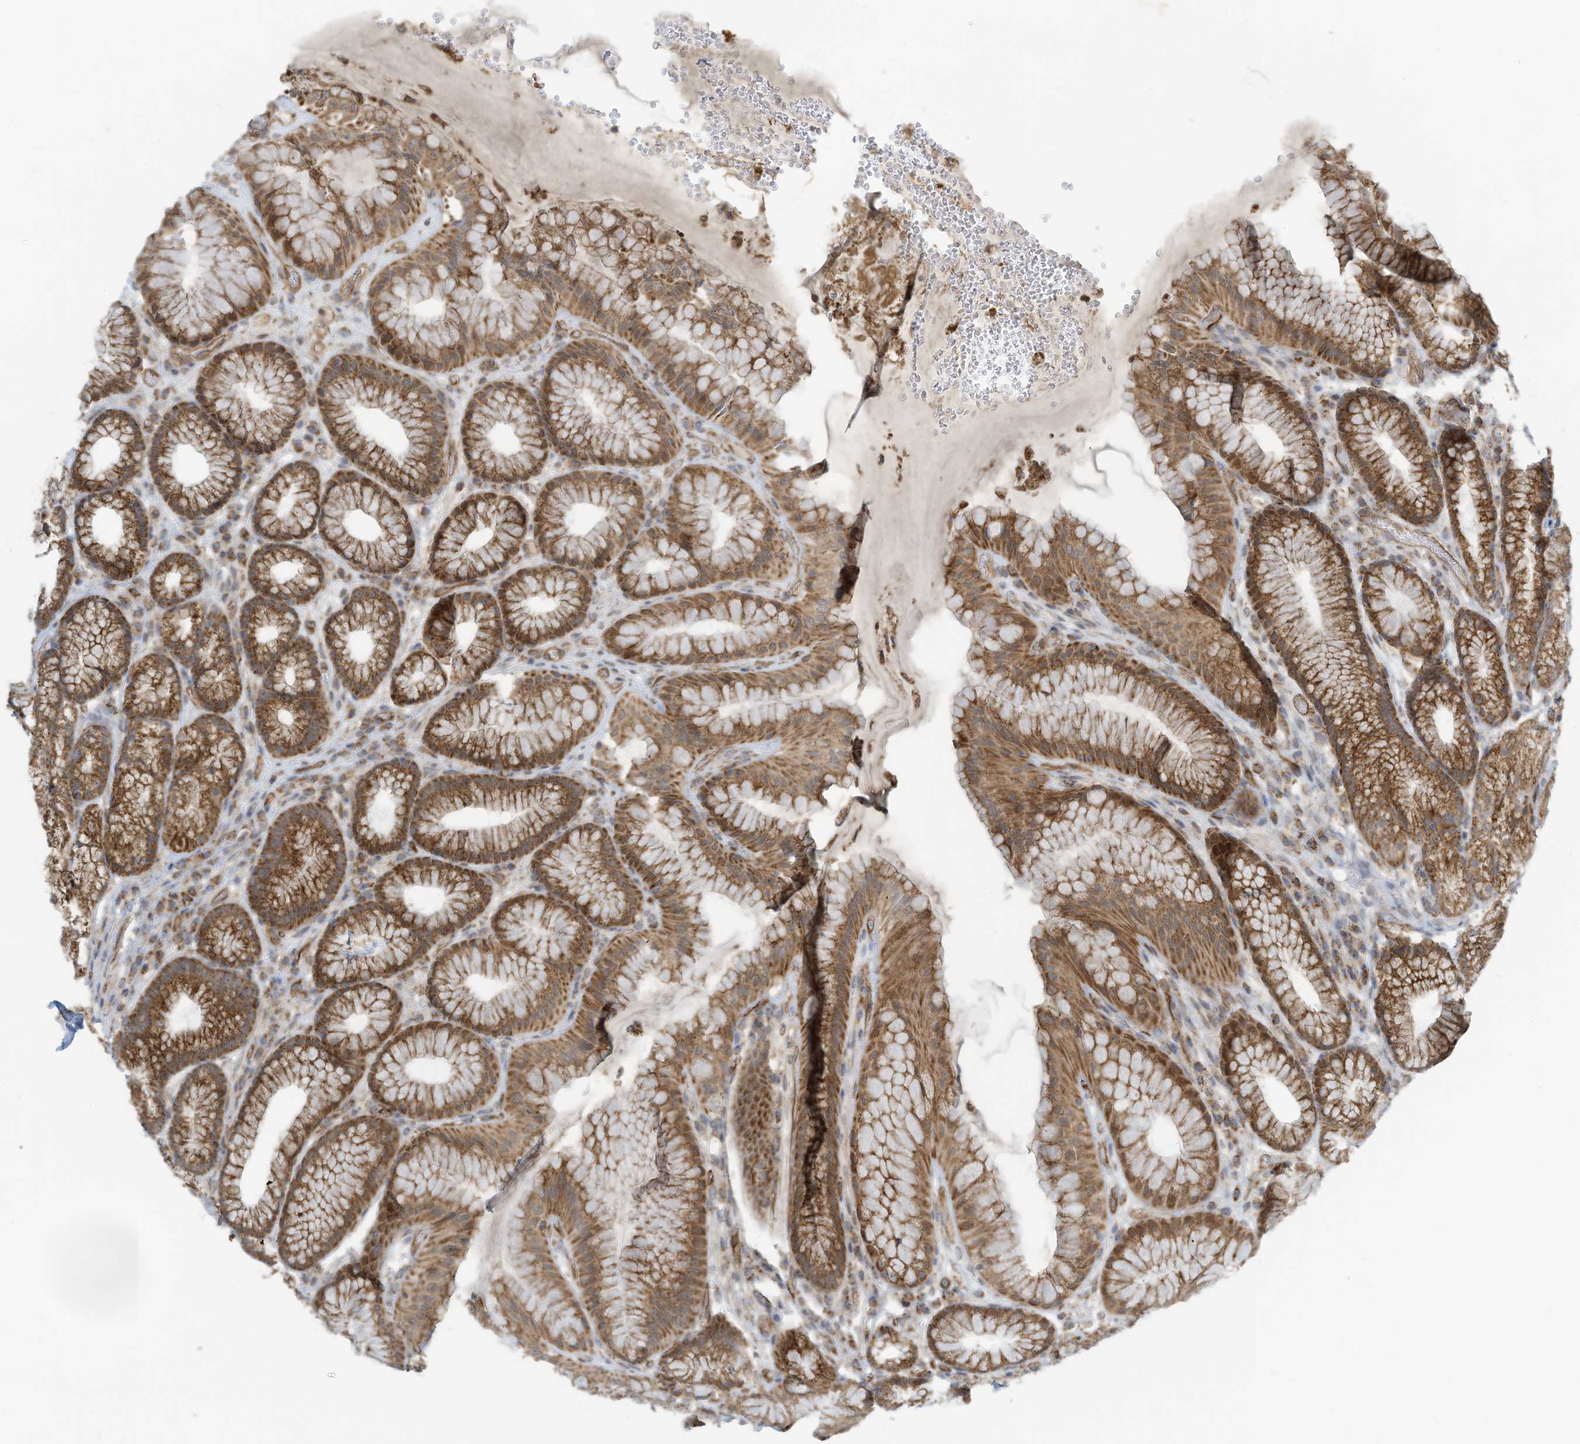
{"staining": {"intensity": "moderate", "quantity": ">75%", "location": "cytoplasmic/membranous"}, "tissue": "stomach", "cell_type": "Glandular cells", "image_type": "normal", "snomed": [{"axis": "morphology", "description": "Normal tissue, NOS"}, {"axis": "topography", "description": "Stomach"}], "caption": "Glandular cells reveal medium levels of moderate cytoplasmic/membranous staining in approximately >75% of cells in normal human stomach. Using DAB (brown) and hematoxylin (blue) stains, captured at high magnification using brightfield microscopy.", "gene": "METTL6", "patient": {"sex": "male", "age": 57}}